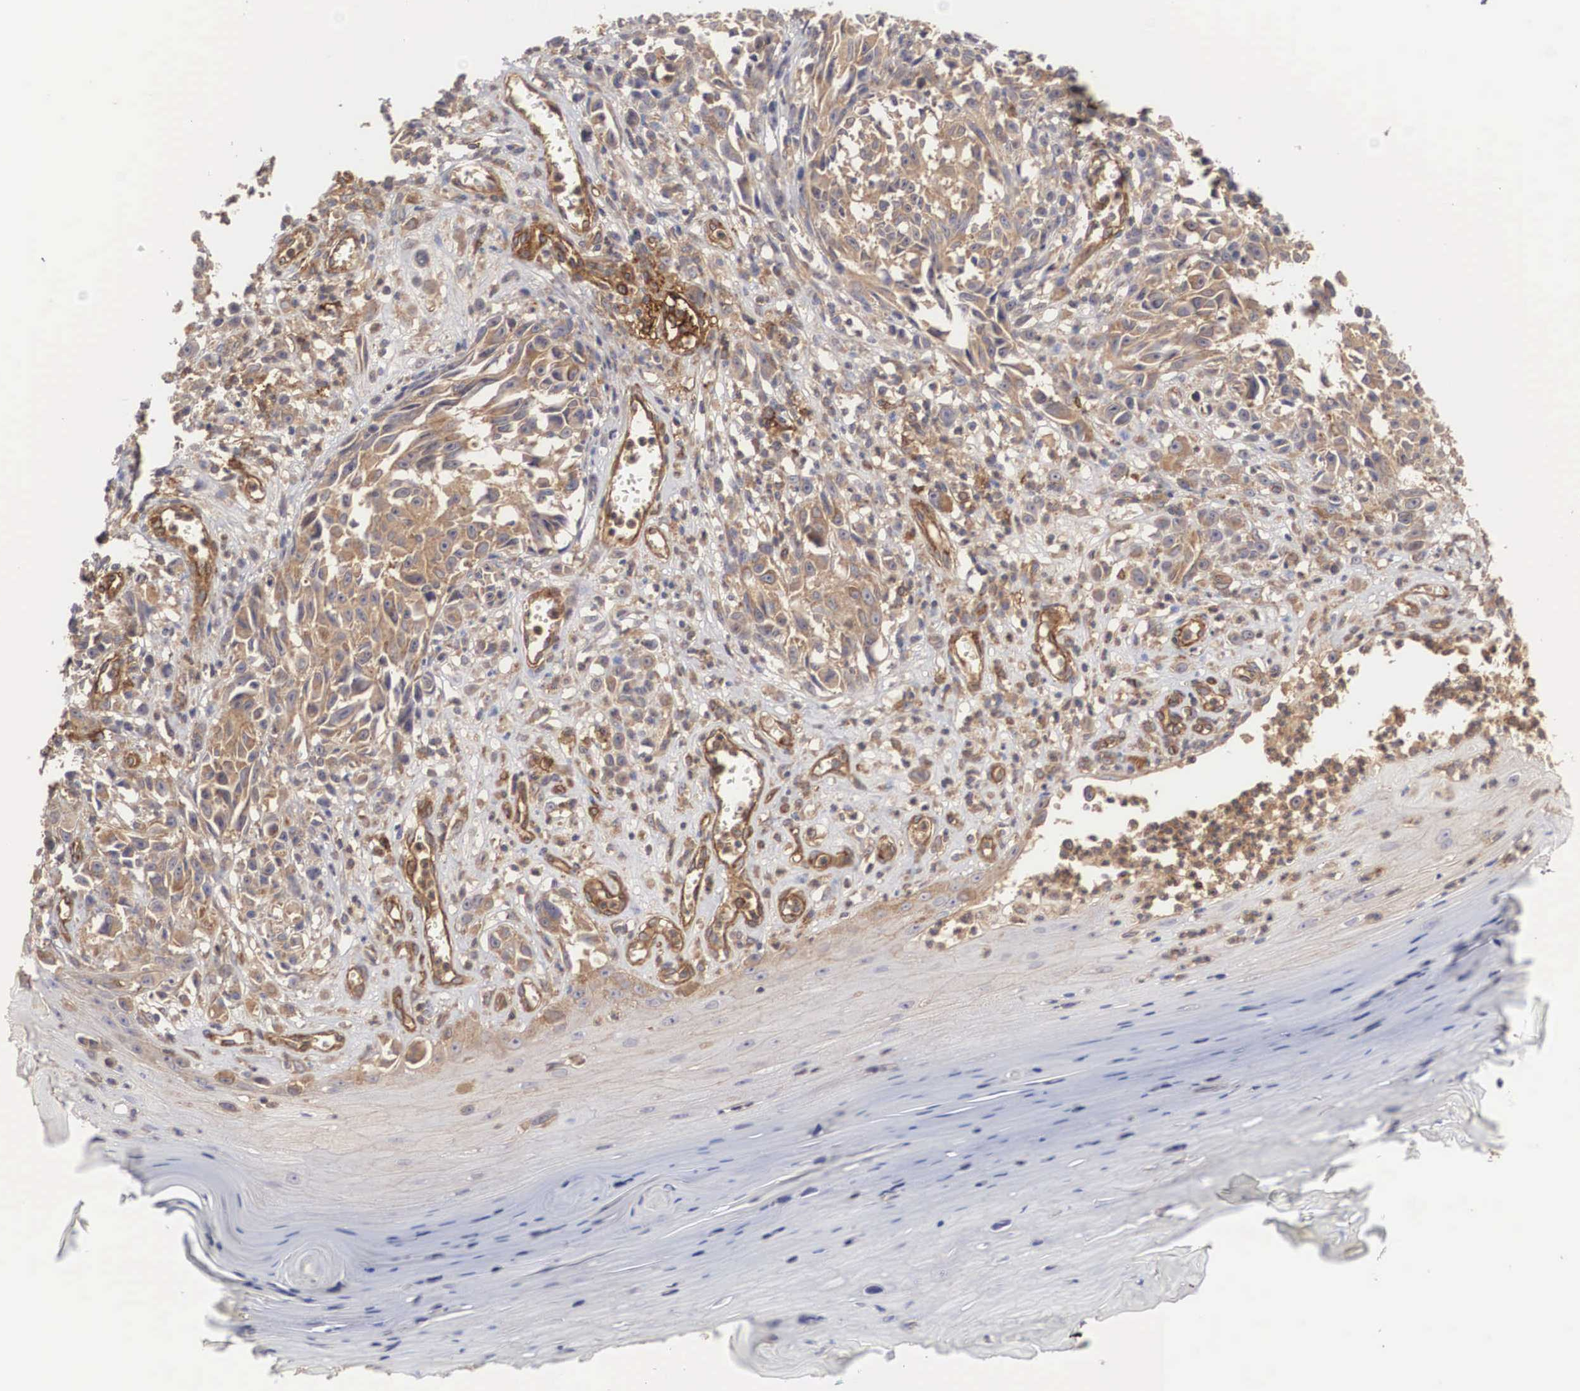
{"staining": {"intensity": "moderate", "quantity": ">75%", "location": "cytoplasmic/membranous"}, "tissue": "melanoma", "cell_type": "Tumor cells", "image_type": "cancer", "snomed": [{"axis": "morphology", "description": "Malignant melanoma, NOS"}, {"axis": "topography", "description": "Skin"}], "caption": "Malignant melanoma was stained to show a protein in brown. There is medium levels of moderate cytoplasmic/membranous positivity in approximately >75% of tumor cells.", "gene": "ARMCX4", "patient": {"sex": "female", "age": 82}}